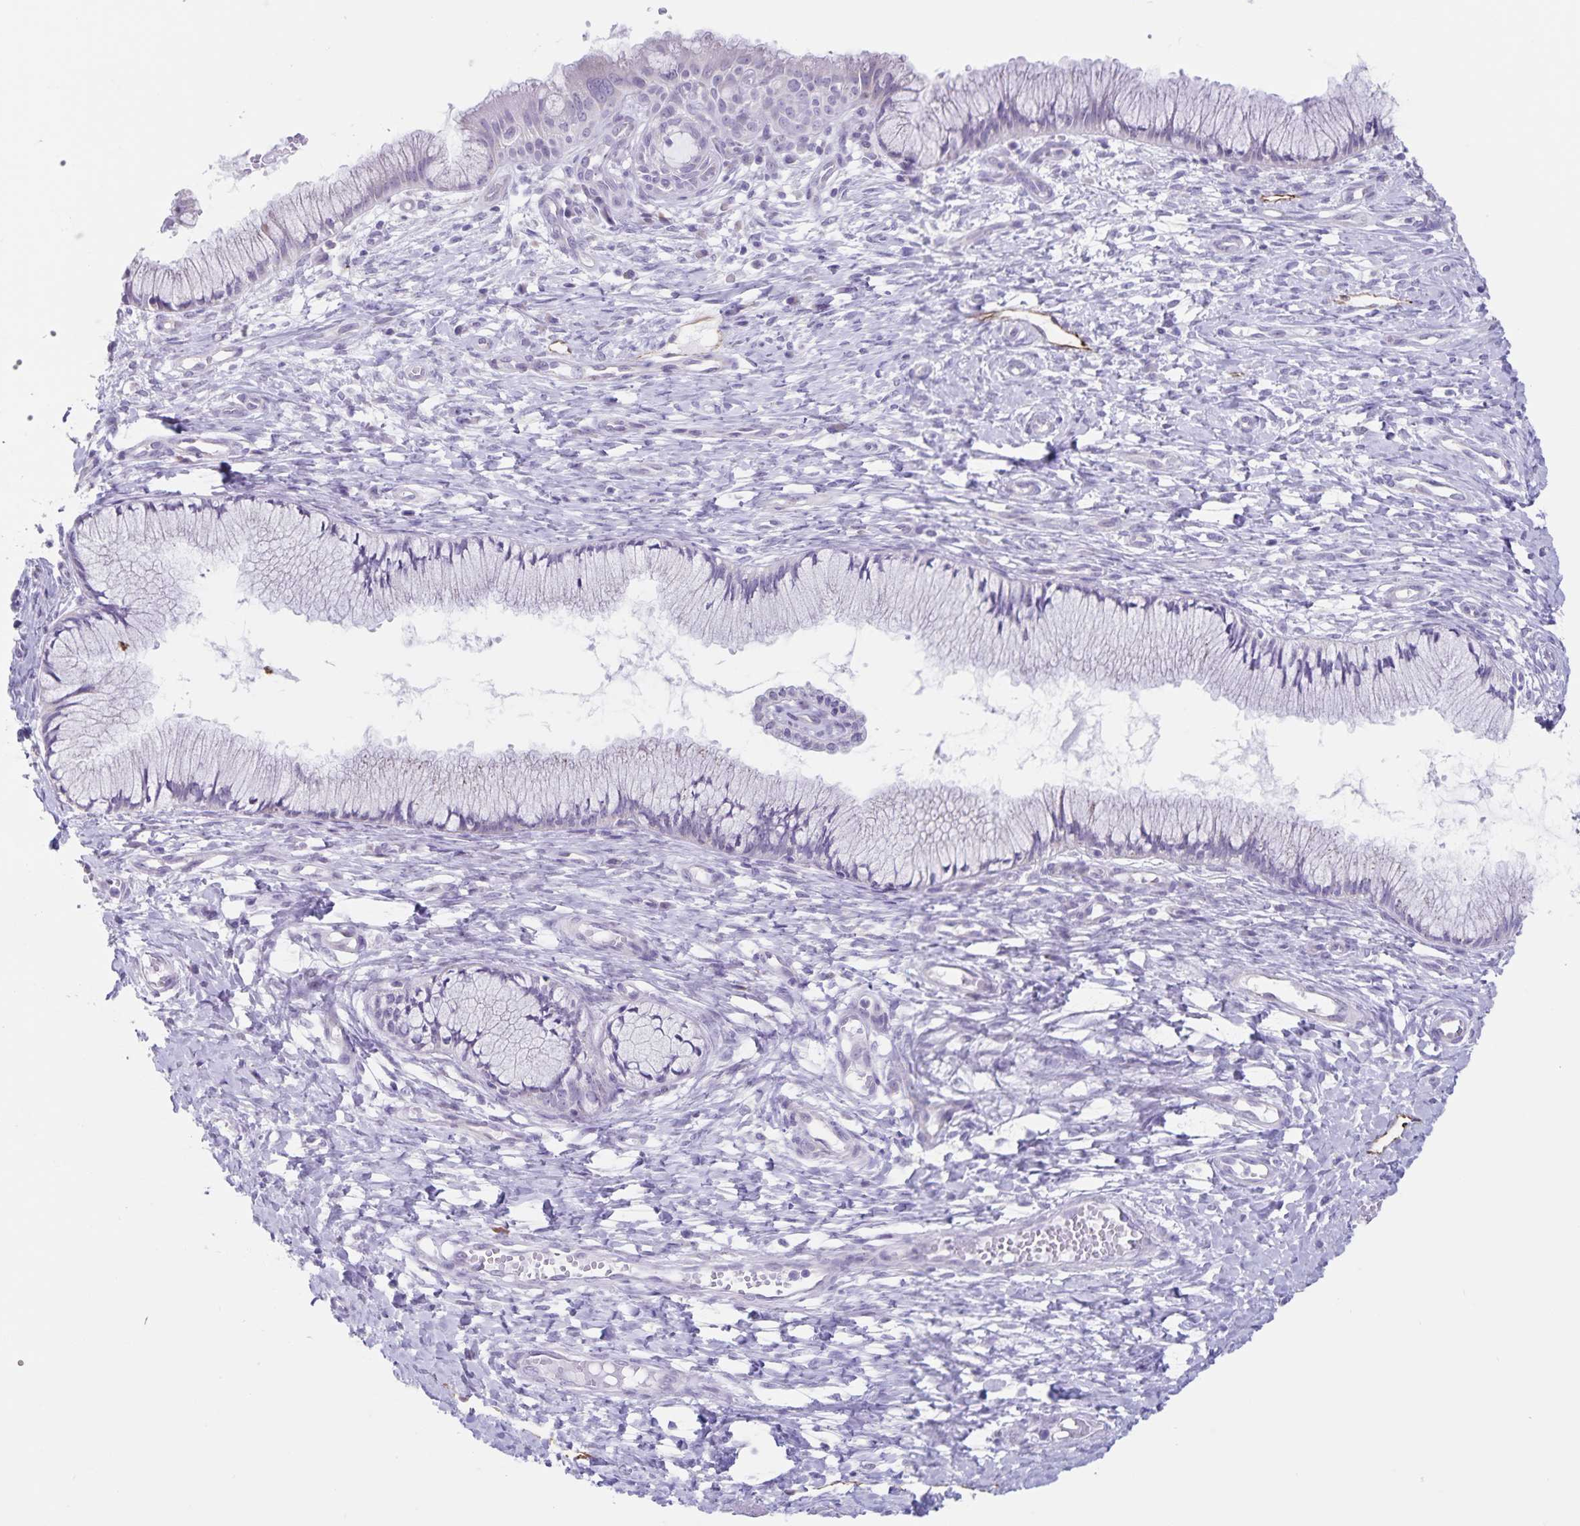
{"staining": {"intensity": "negative", "quantity": "none", "location": "none"}, "tissue": "cervix", "cell_type": "Glandular cells", "image_type": "normal", "snomed": [{"axis": "morphology", "description": "Normal tissue, NOS"}, {"axis": "topography", "description": "Cervix"}], "caption": "There is no significant positivity in glandular cells of cervix. The staining was performed using DAB (3,3'-diaminobenzidine) to visualize the protein expression in brown, while the nuclei were stained in blue with hematoxylin (Magnification: 20x).", "gene": "SYNM", "patient": {"sex": "female", "age": 37}}